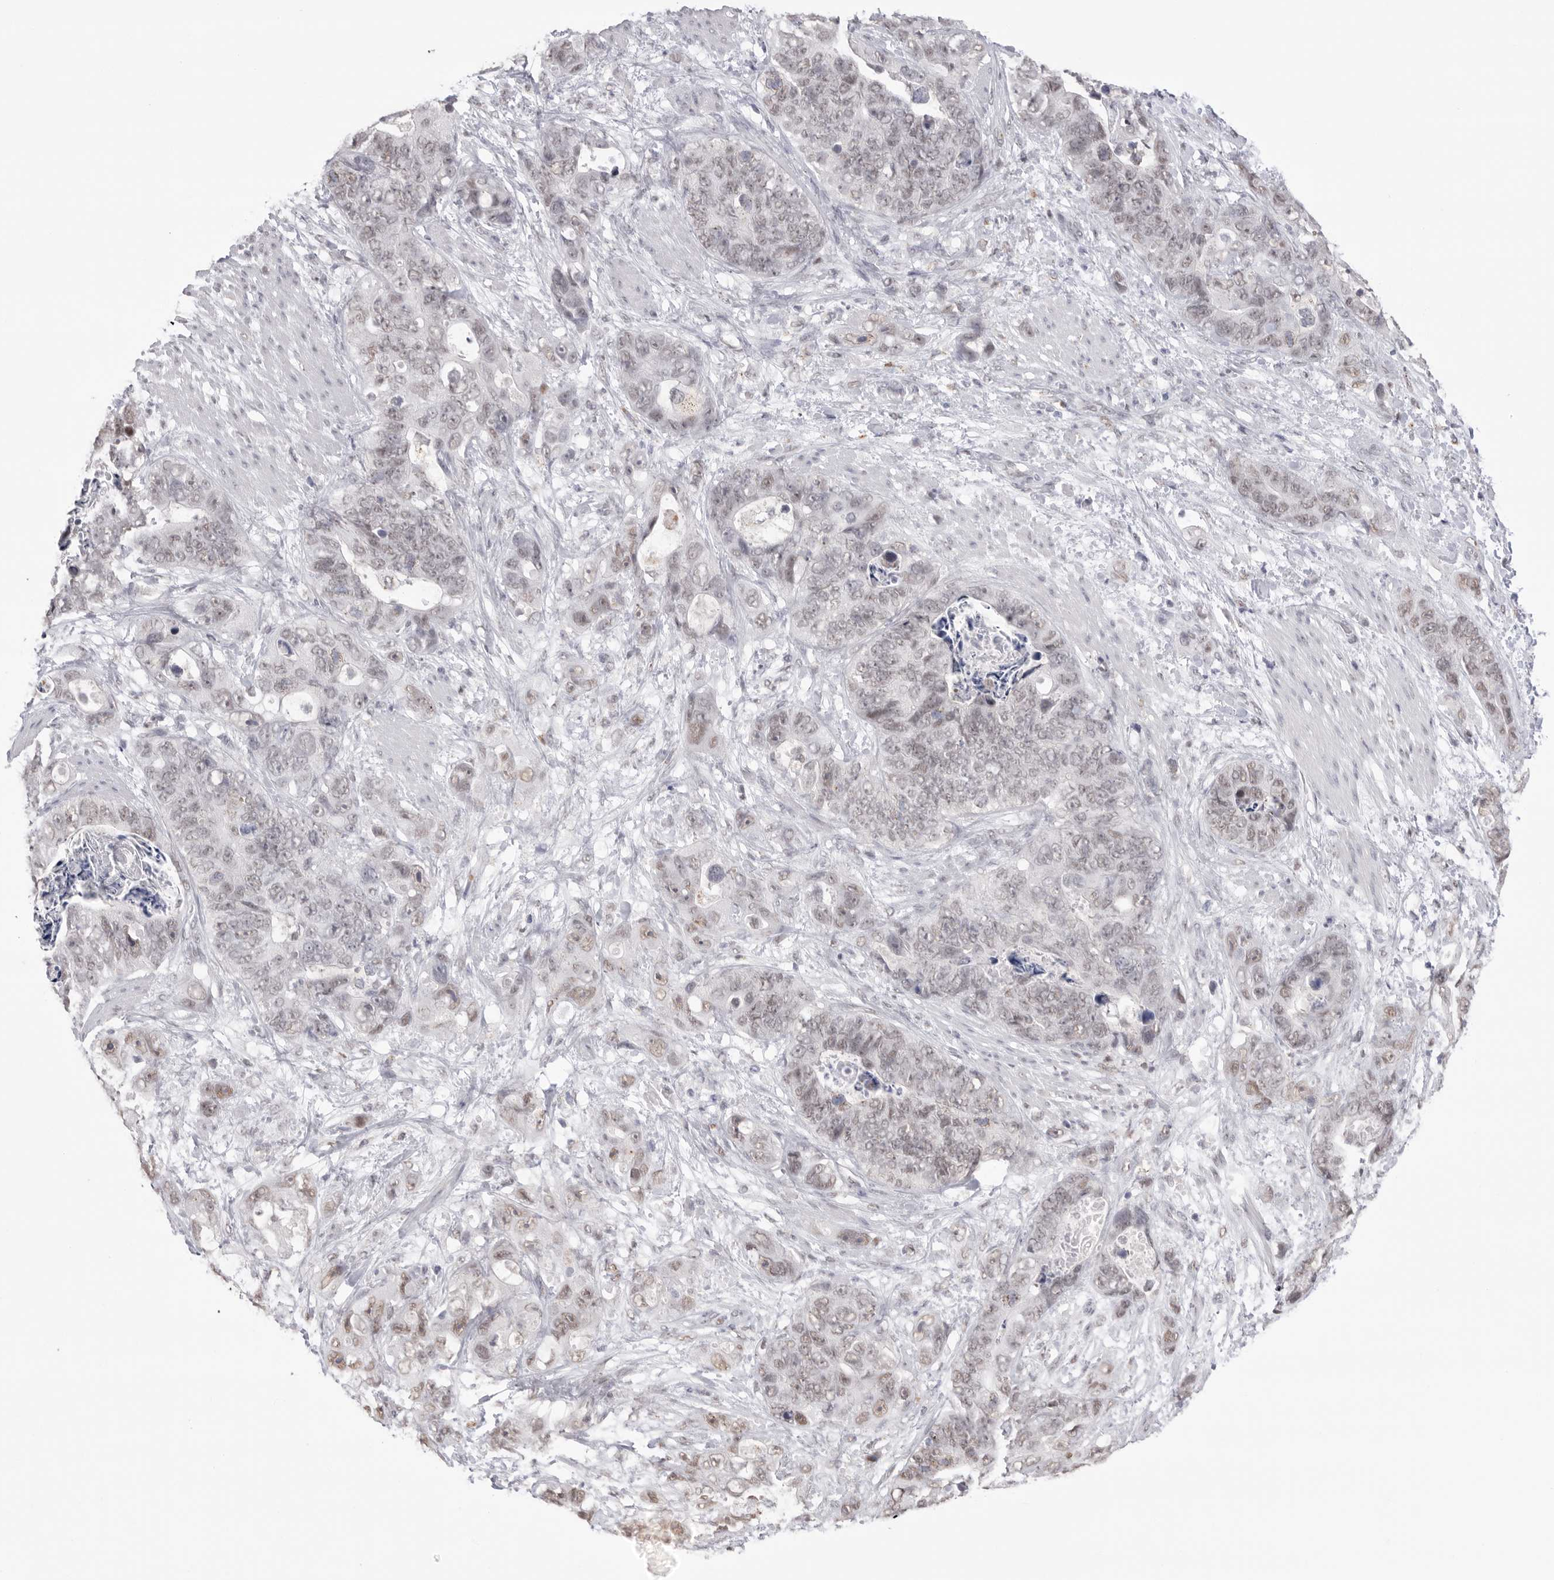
{"staining": {"intensity": "weak", "quantity": "25%-75%", "location": "nuclear"}, "tissue": "stomach cancer", "cell_type": "Tumor cells", "image_type": "cancer", "snomed": [{"axis": "morphology", "description": "Normal tissue, NOS"}, {"axis": "morphology", "description": "Adenocarcinoma, NOS"}, {"axis": "topography", "description": "Stomach"}], "caption": "Adenocarcinoma (stomach) was stained to show a protein in brown. There is low levels of weak nuclear positivity in approximately 25%-75% of tumor cells.", "gene": "BCLAF3", "patient": {"sex": "female", "age": 89}}